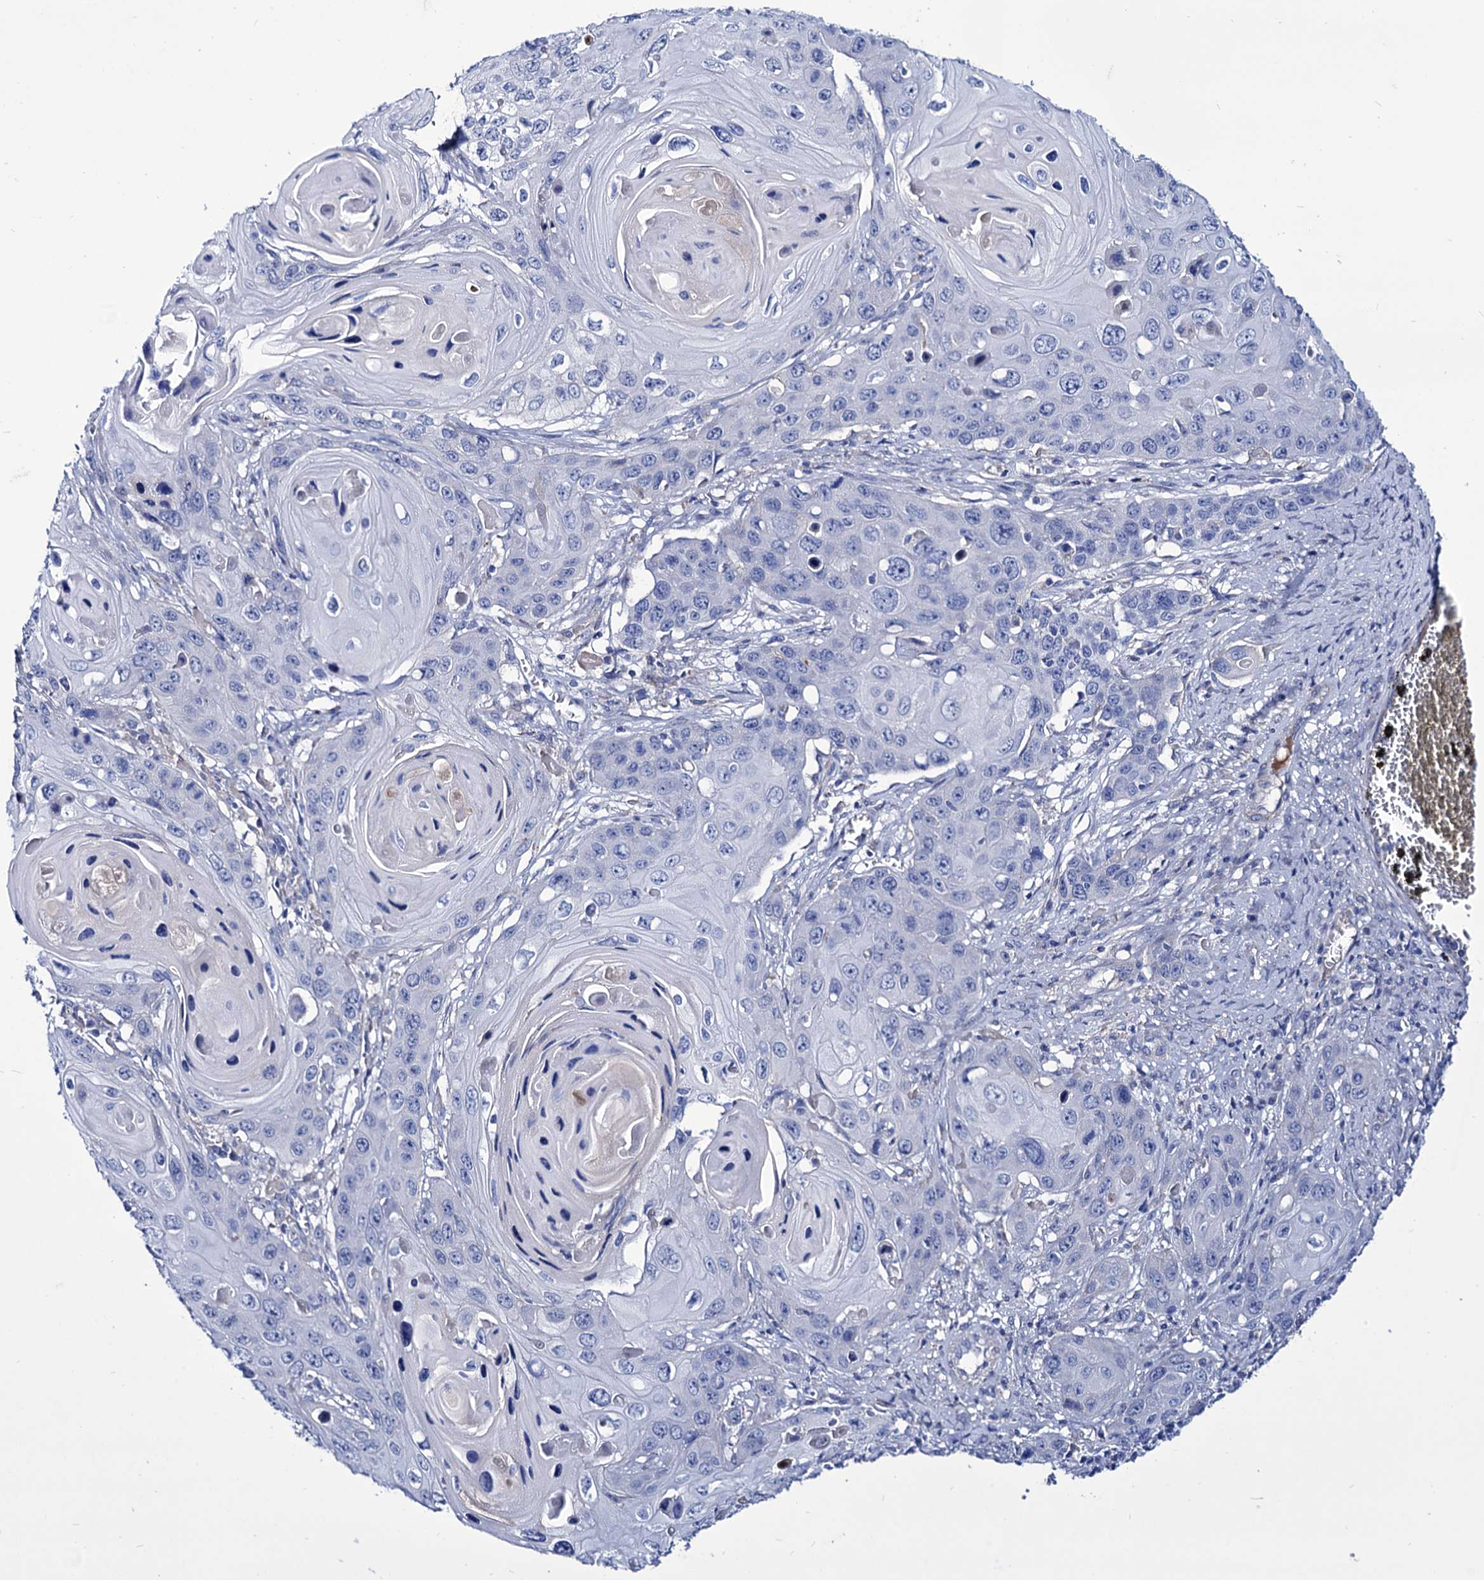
{"staining": {"intensity": "negative", "quantity": "none", "location": "none"}, "tissue": "skin cancer", "cell_type": "Tumor cells", "image_type": "cancer", "snomed": [{"axis": "morphology", "description": "Squamous cell carcinoma, NOS"}, {"axis": "topography", "description": "Skin"}], "caption": "IHC image of human skin cancer stained for a protein (brown), which displays no staining in tumor cells. (Brightfield microscopy of DAB (3,3'-diaminobenzidine) immunohistochemistry at high magnification).", "gene": "AXL", "patient": {"sex": "male", "age": 55}}